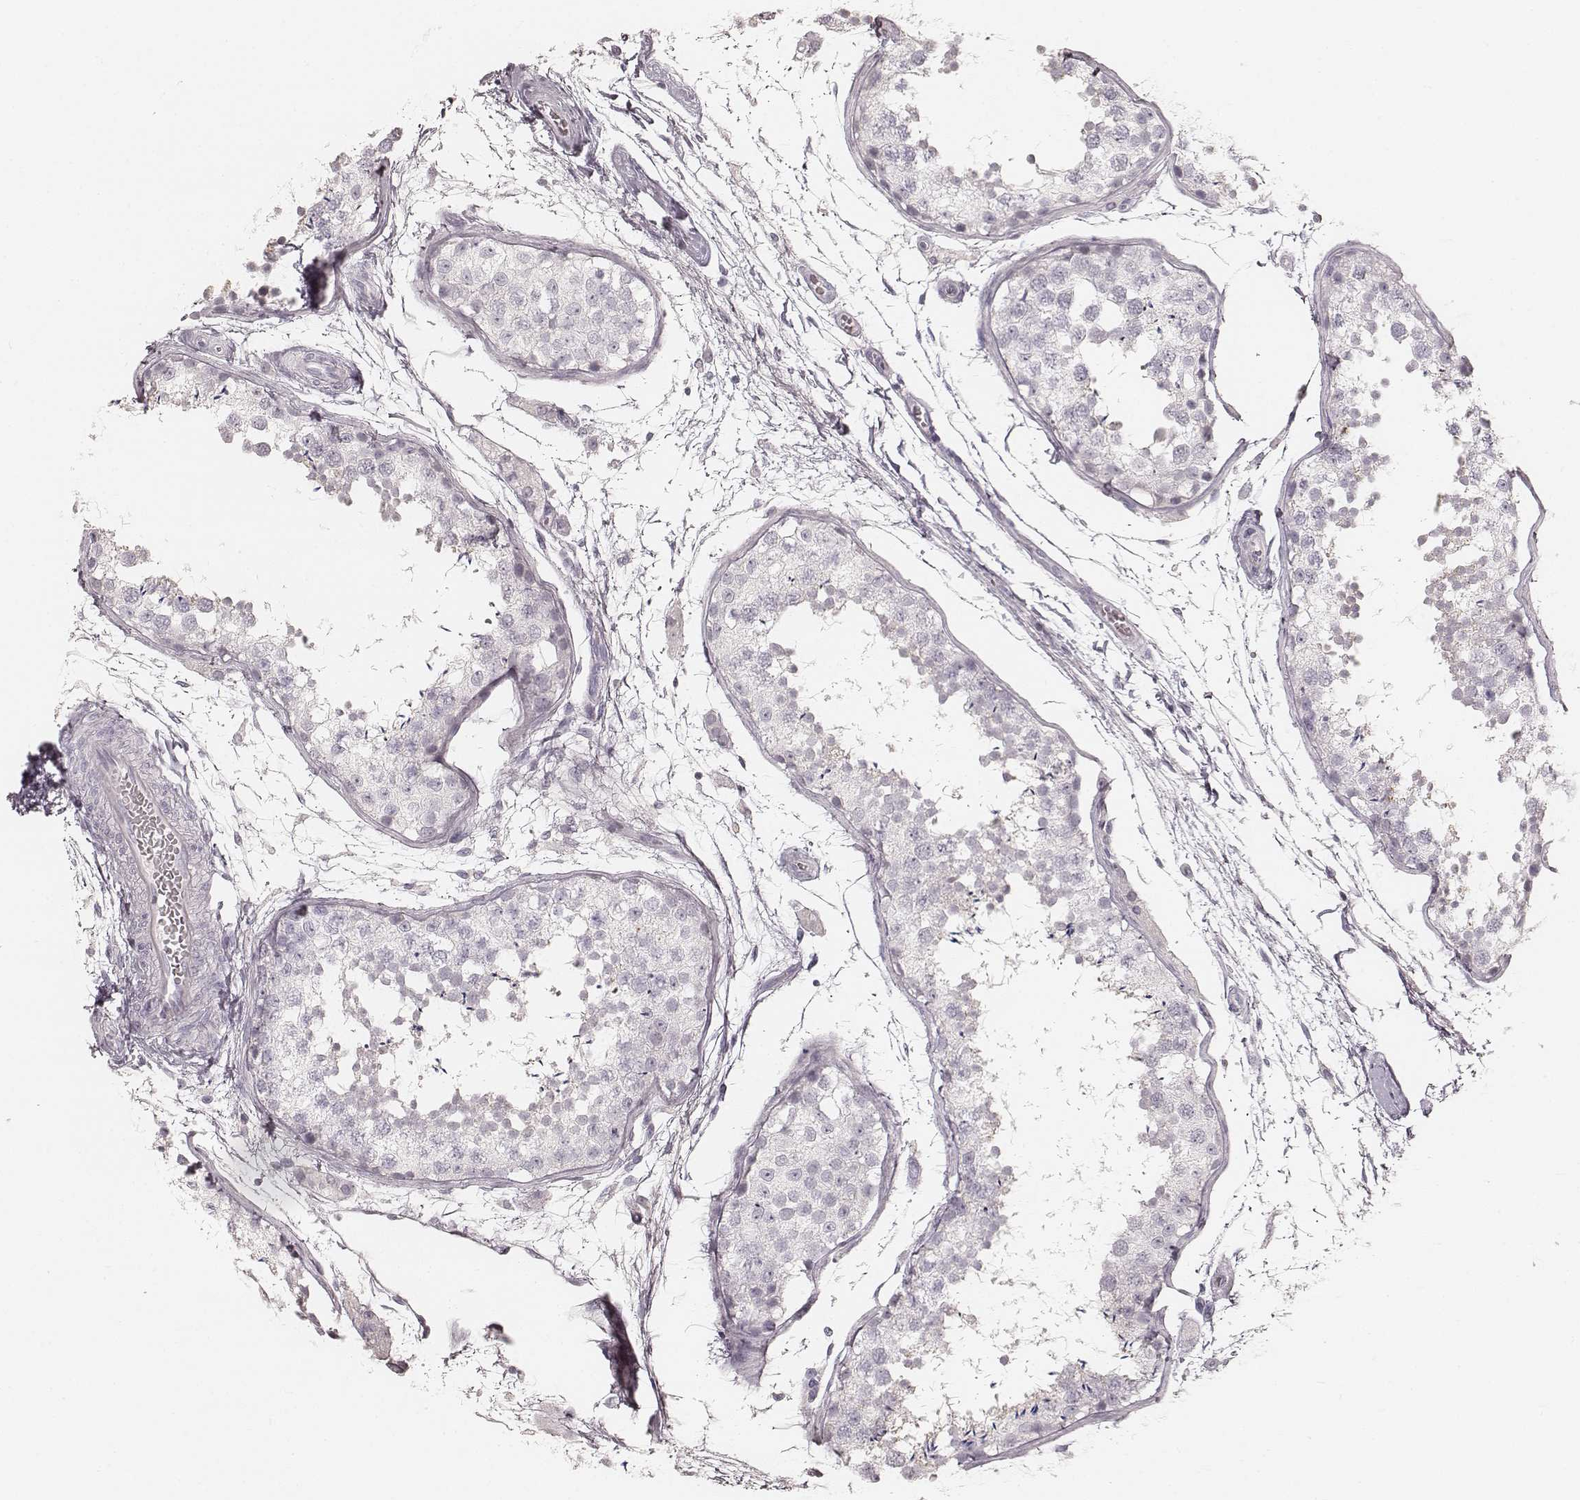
{"staining": {"intensity": "negative", "quantity": "none", "location": "none"}, "tissue": "testis", "cell_type": "Cells in seminiferous ducts", "image_type": "normal", "snomed": [{"axis": "morphology", "description": "Normal tissue, NOS"}, {"axis": "topography", "description": "Testis"}], "caption": "Immunohistochemistry of benign testis displays no staining in cells in seminiferous ducts. (Stains: DAB IHC with hematoxylin counter stain, Microscopy: brightfield microscopy at high magnification).", "gene": "KRT26", "patient": {"sex": "male", "age": 29}}